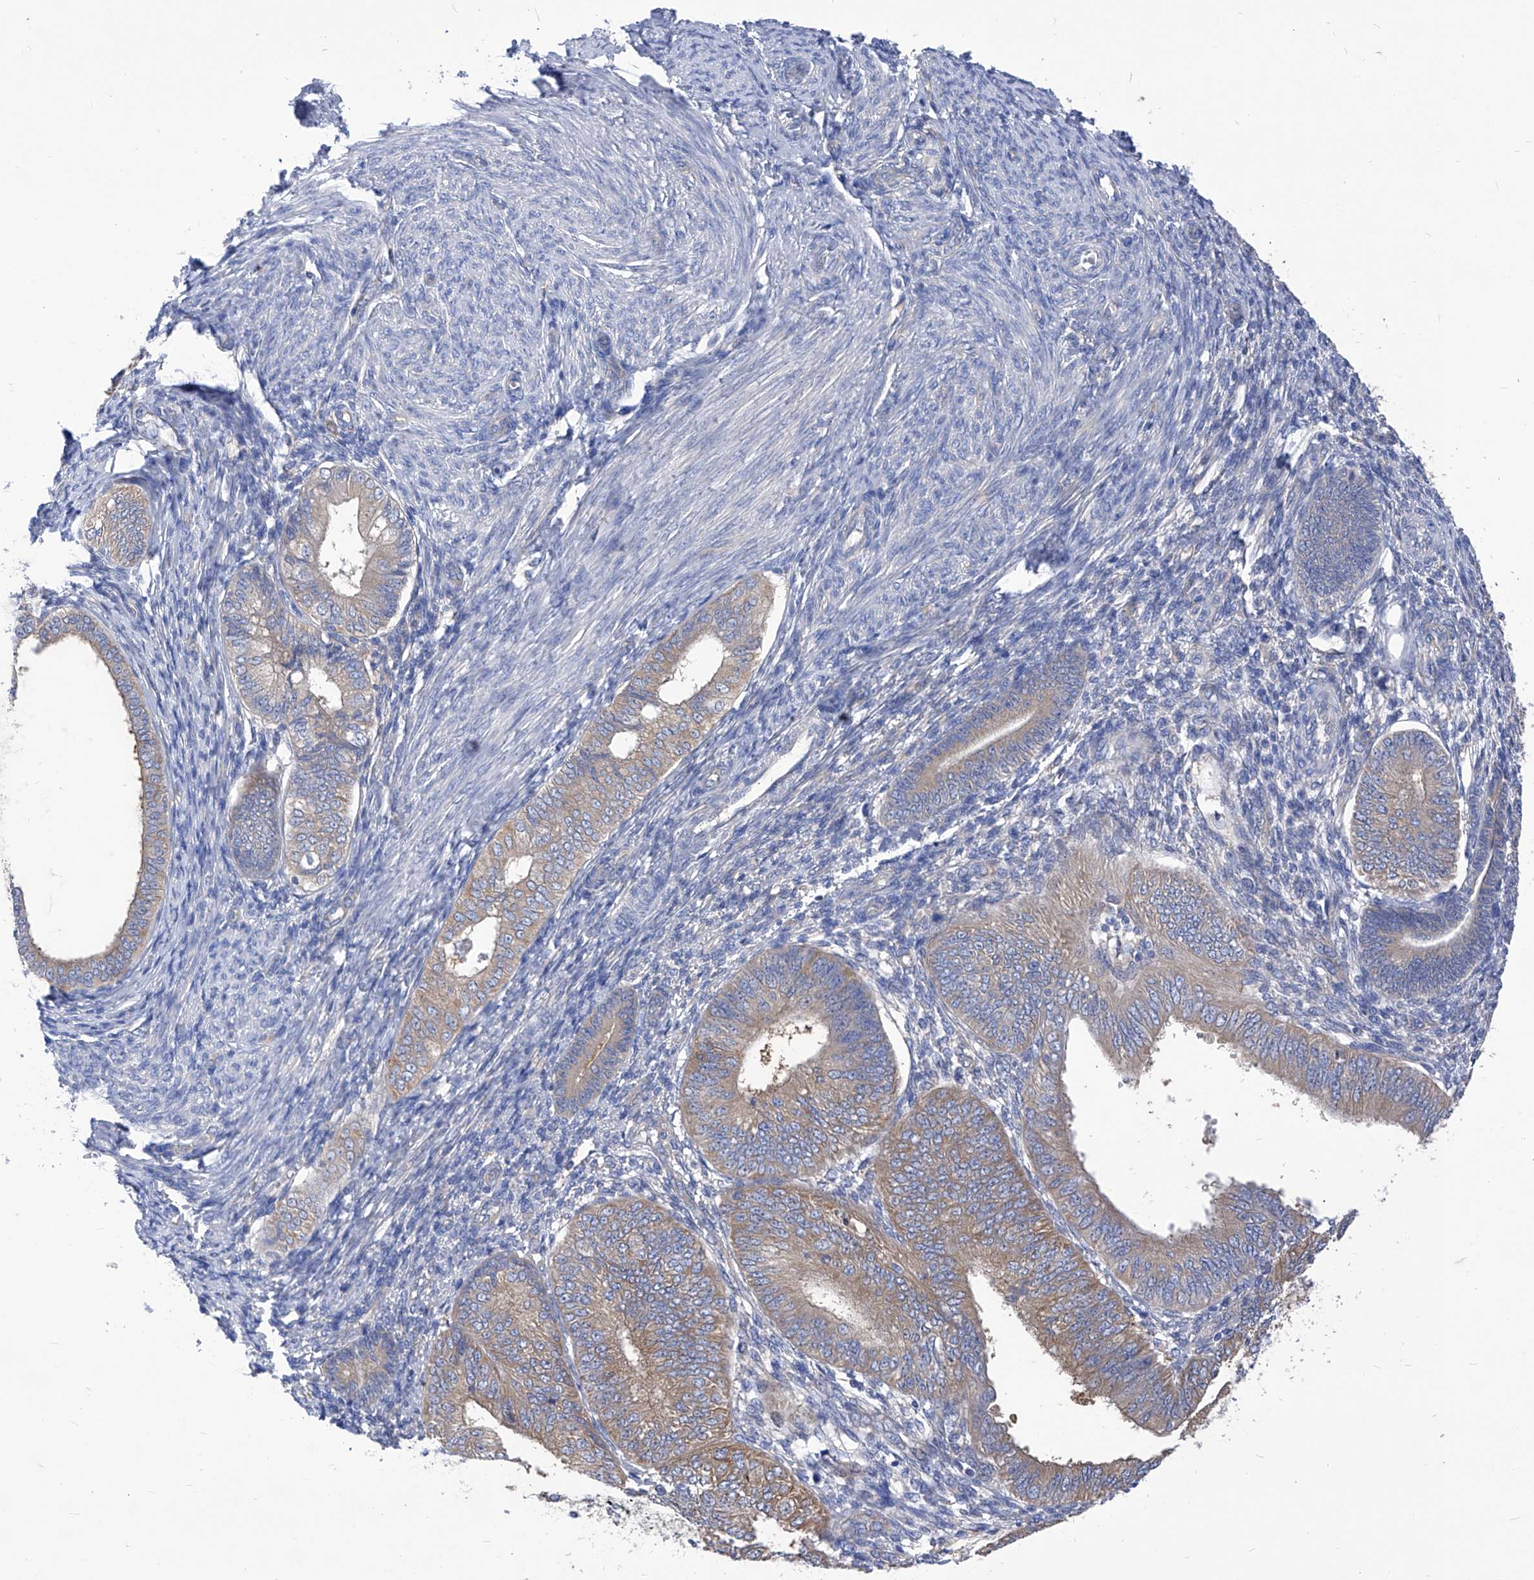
{"staining": {"intensity": "moderate", "quantity": ">75%", "location": "cytoplasmic/membranous"}, "tissue": "endometrial cancer", "cell_type": "Tumor cells", "image_type": "cancer", "snomed": [{"axis": "morphology", "description": "Adenocarcinoma, NOS"}, {"axis": "topography", "description": "Endometrium"}], "caption": "Tumor cells reveal medium levels of moderate cytoplasmic/membranous staining in about >75% of cells in human endometrial cancer.", "gene": "XPNPEP1", "patient": {"sex": "female", "age": 58}}